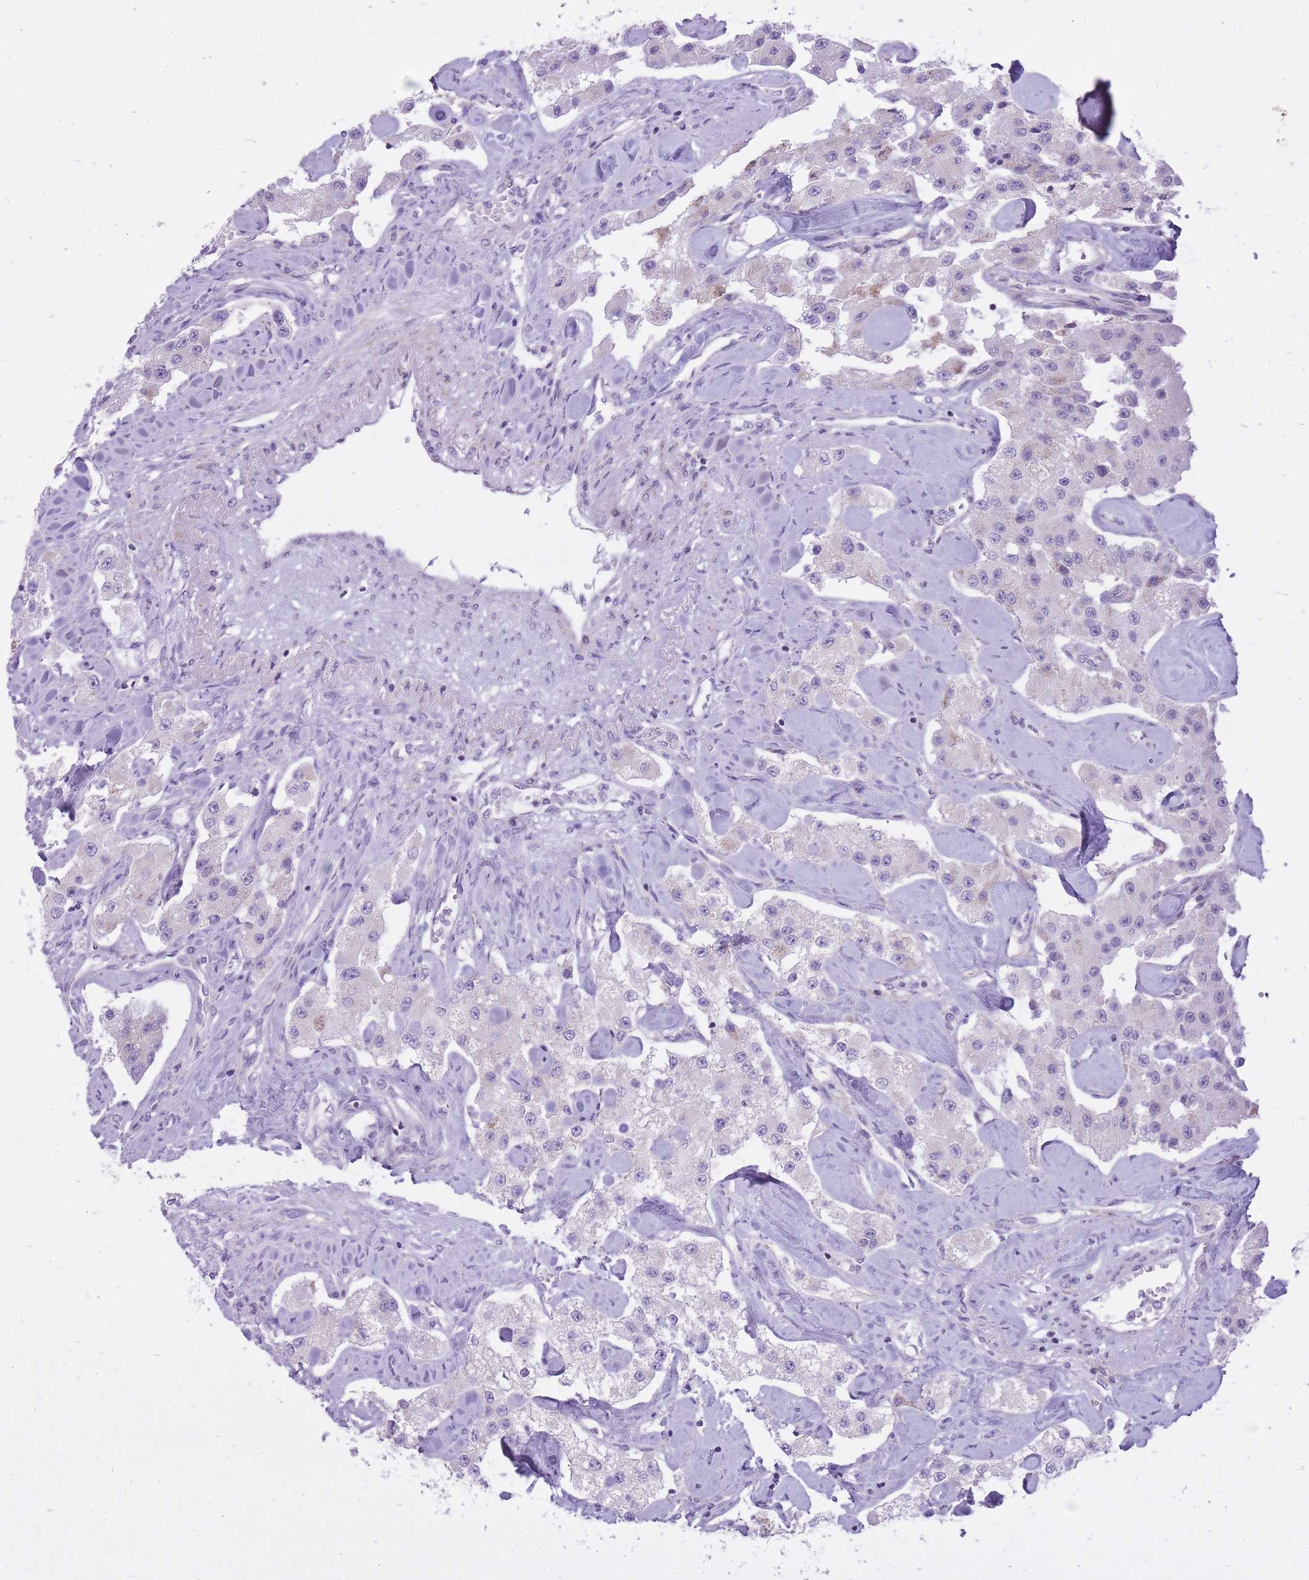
{"staining": {"intensity": "negative", "quantity": "none", "location": "none"}, "tissue": "carcinoid", "cell_type": "Tumor cells", "image_type": "cancer", "snomed": [{"axis": "morphology", "description": "Carcinoid, malignant, NOS"}, {"axis": "topography", "description": "Pancreas"}], "caption": "Immunohistochemistry of human carcinoid shows no staining in tumor cells.", "gene": "DENND2D", "patient": {"sex": "male", "age": 41}}